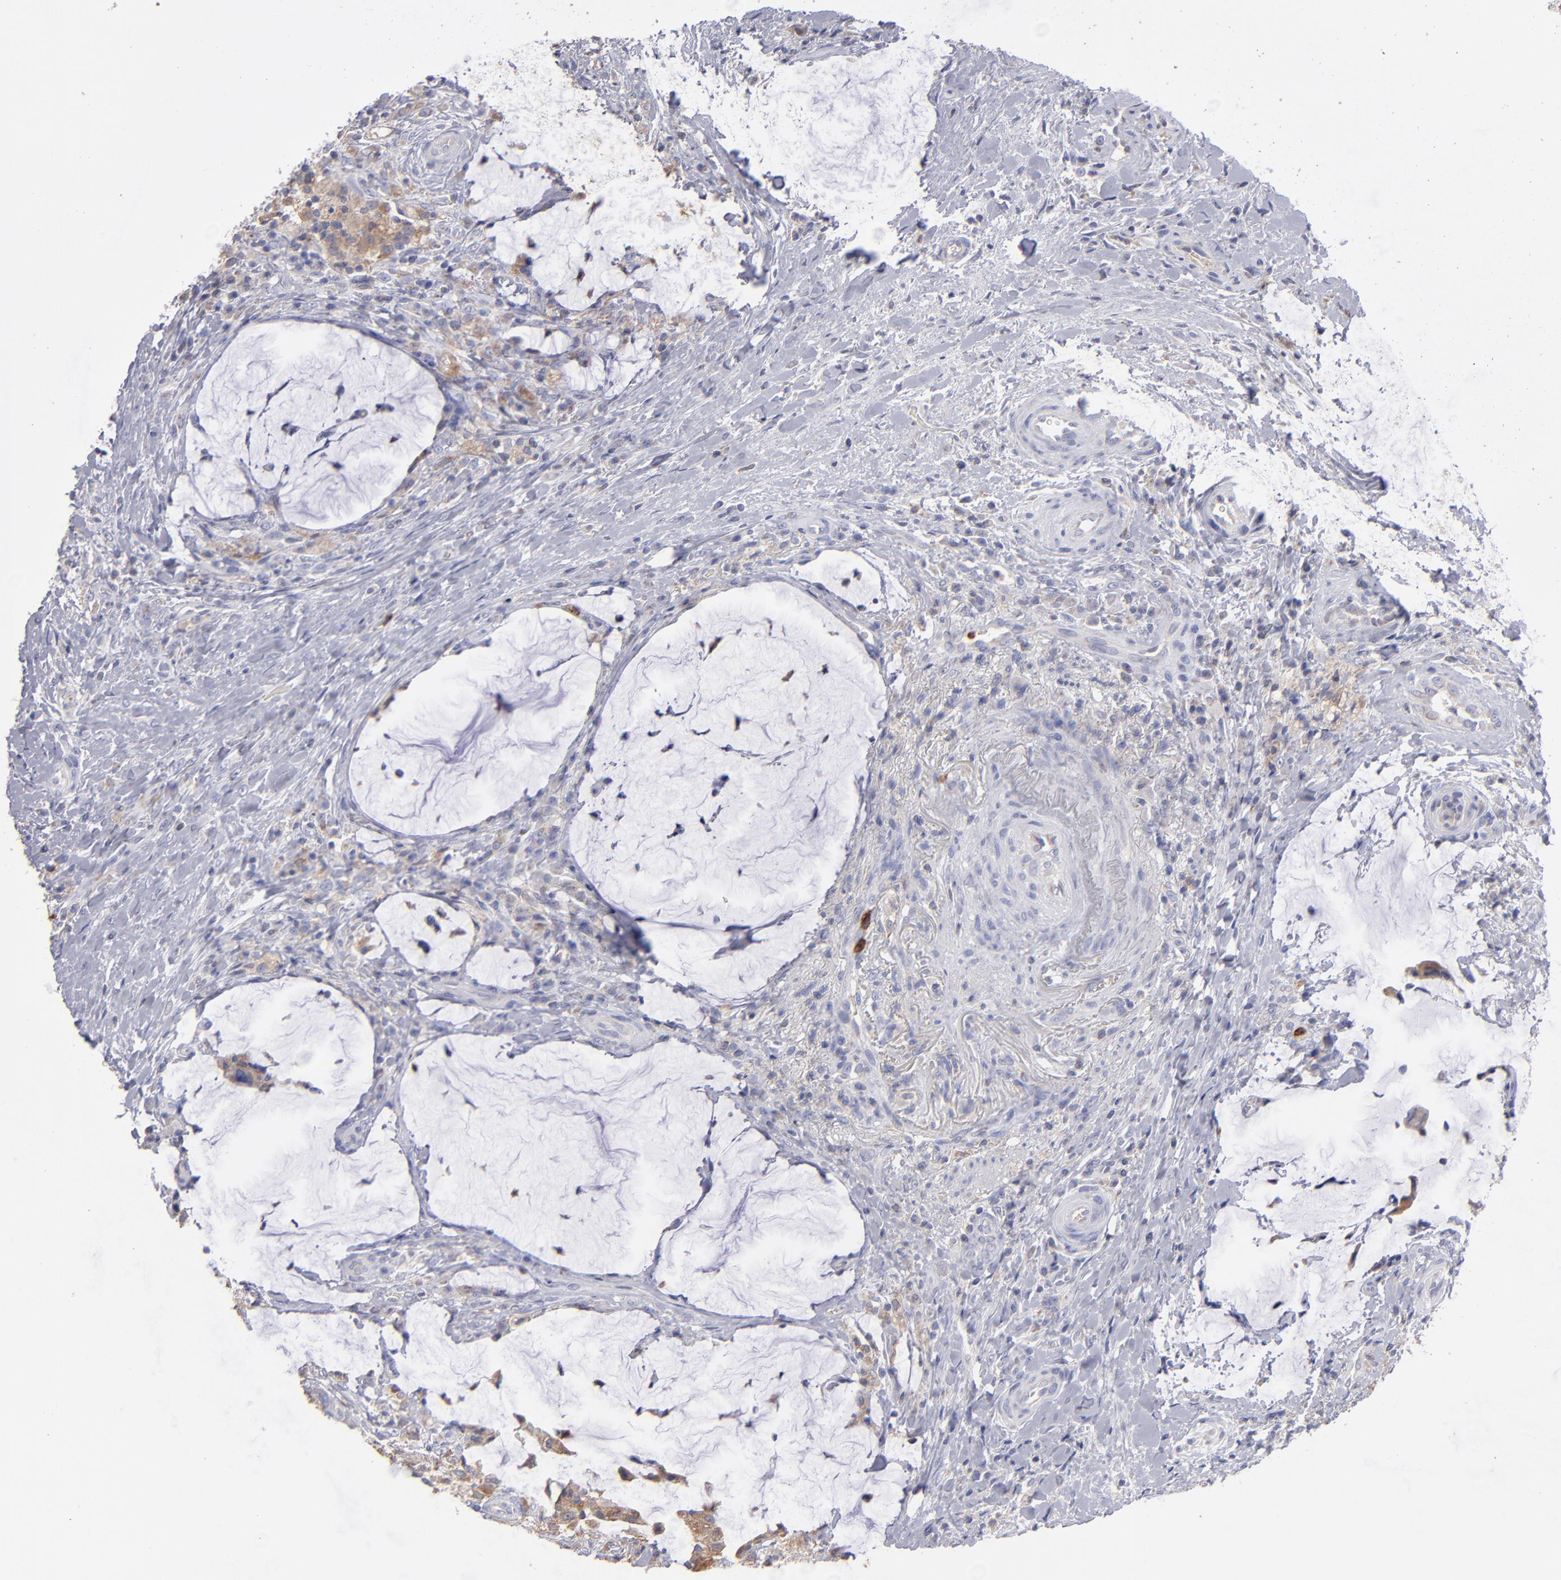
{"staining": {"intensity": "weak", "quantity": ">75%", "location": "cytoplasmic/membranous"}, "tissue": "colorectal cancer", "cell_type": "Tumor cells", "image_type": "cancer", "snomed": [{"axis": "morphology", "description": "Adenocarcinoma, NOS"}, {"axis": "topography", "description": "Rectum"}], "caption": "There is low levels of weak cytoplasmic/membranous positivity in tumor cells of colorectal adenocarcinoma, as demonstrated by immunohistochemical staining (brown color).", "gene": "FGR", "patient": {"sex": "female", "age": 71}}